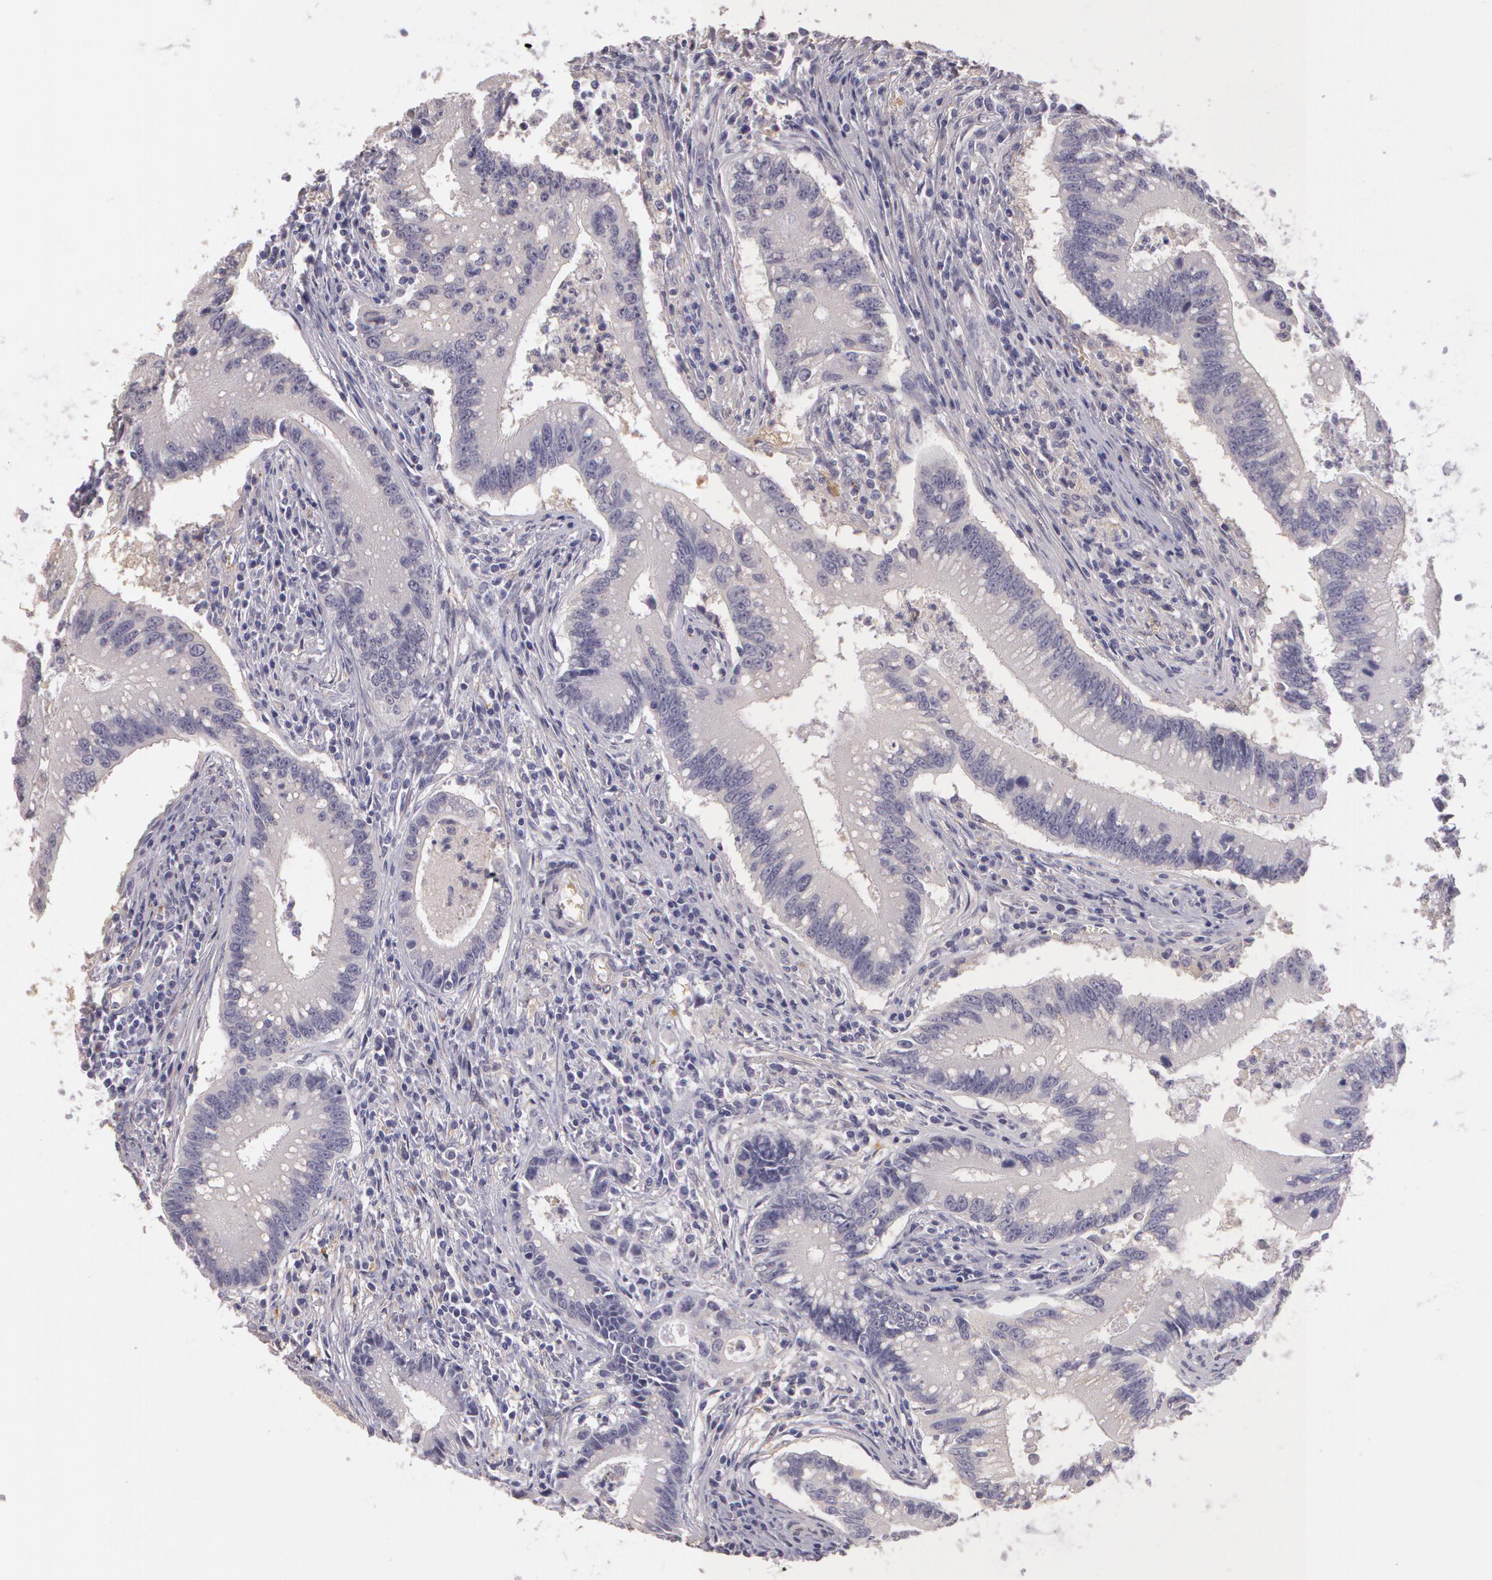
{"staining": {"intensity": "negative", "quantity": "none", "location": "none"}, "tissue": "colorectal cancer", "cell_type": "Tumor cells", "image_type": "cancer", "snomed": [{"axis": "morphology", "description": "Adenocarcinoma, NOS"}, {"axis": "topography", "description": "Rectum"}], "caption": "Tumor cells show no significant protein staining in colorectal adenocarcinoma.", "gene": "G2E3", "patient": {"sex": "female", "age": 81}}